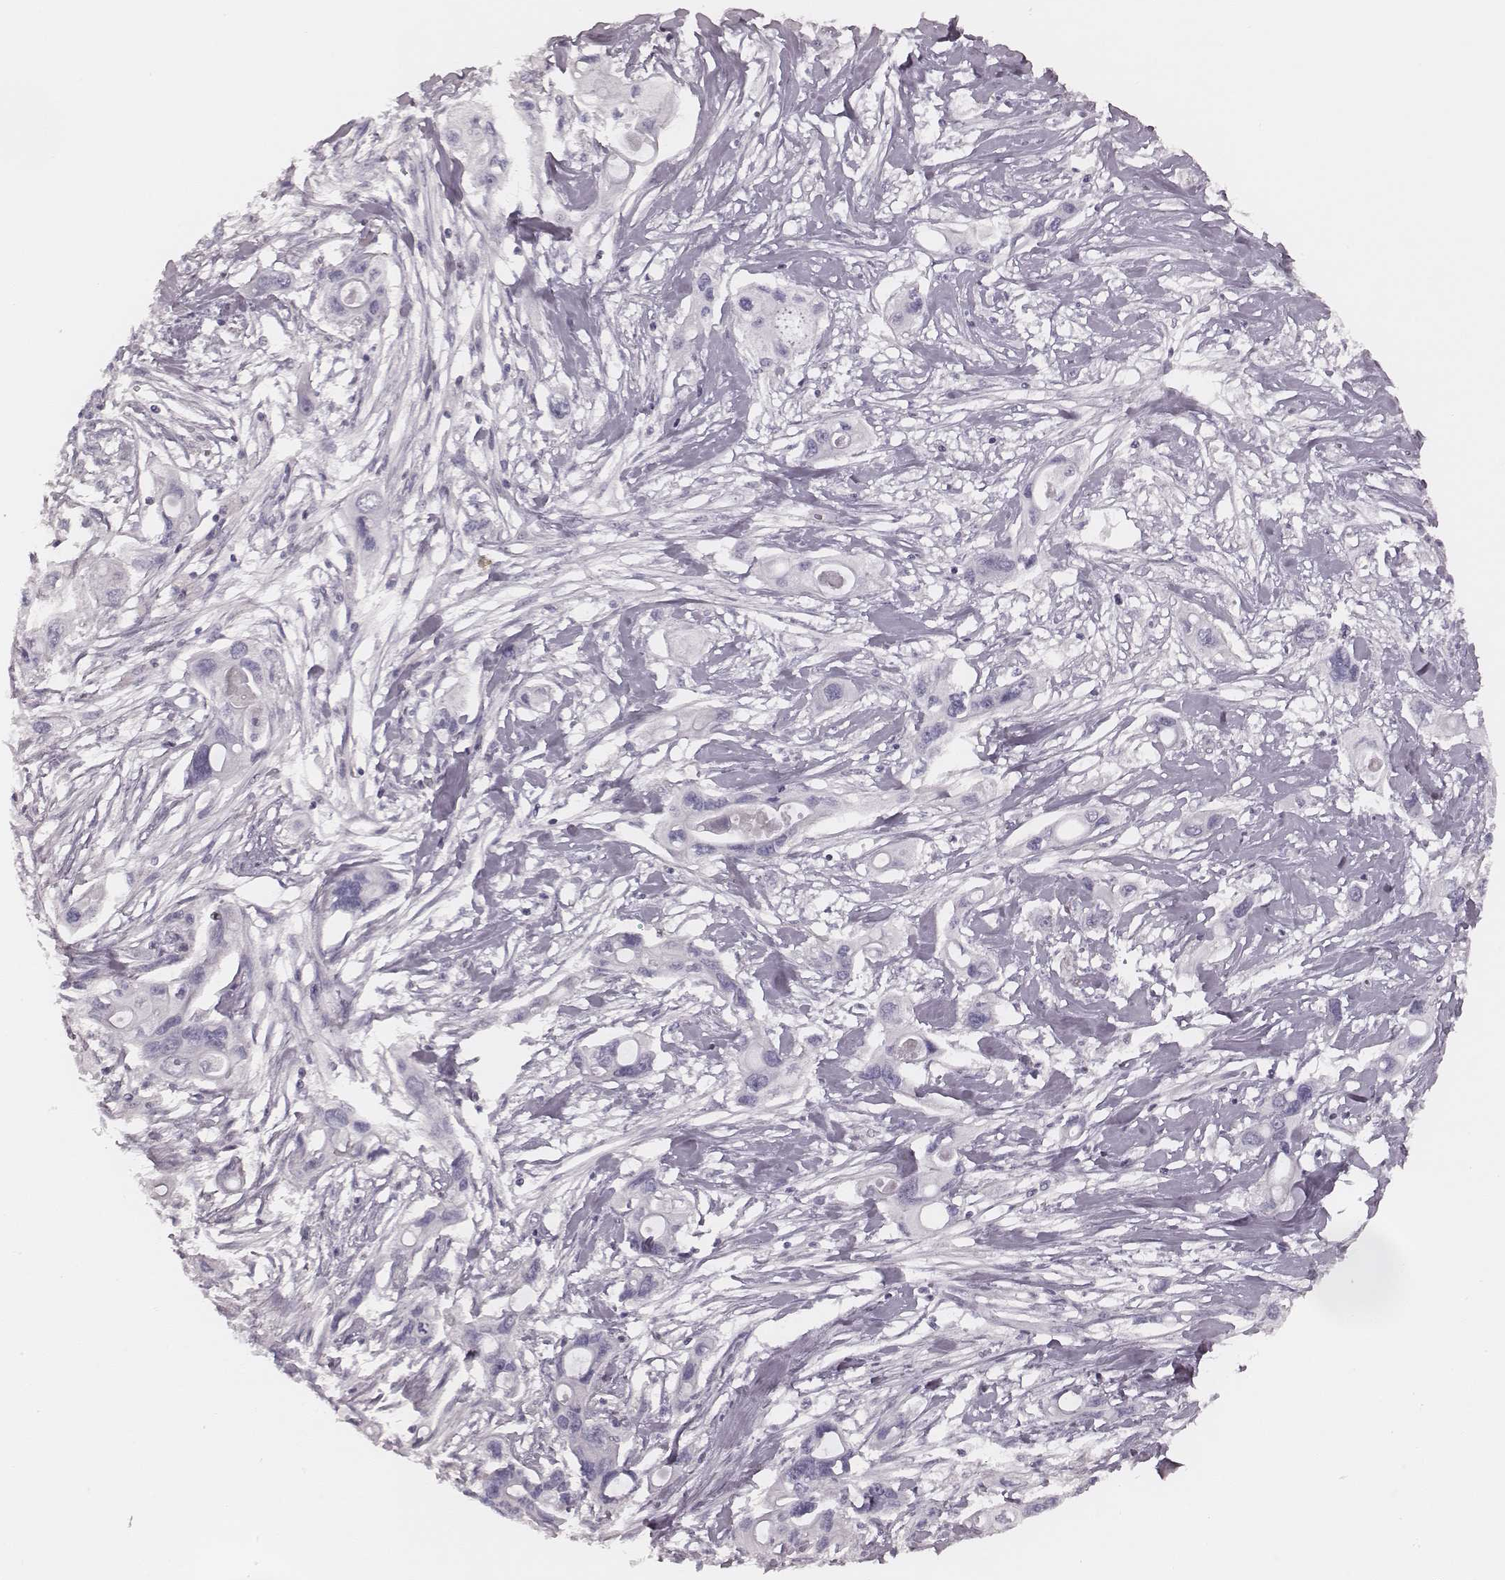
{"staining": {"intensity": "negative", "quantity": "none", "location": "none"}, "tissue": "pancreatic cancer", "cell_type": "Tumor cells", "image_type": "cancer", "snomed": [{"axis": "morphology", "description": "Adenocarcinoma, NOS"}, {"axis": "topography", "description": "Pancreas"}], "caption": "Photomicrograph shows no significant protein expression in tumor cells of pancreatic cancer.", "gene": "MSX1", "patient": {"sex": "male", "age": 60}}